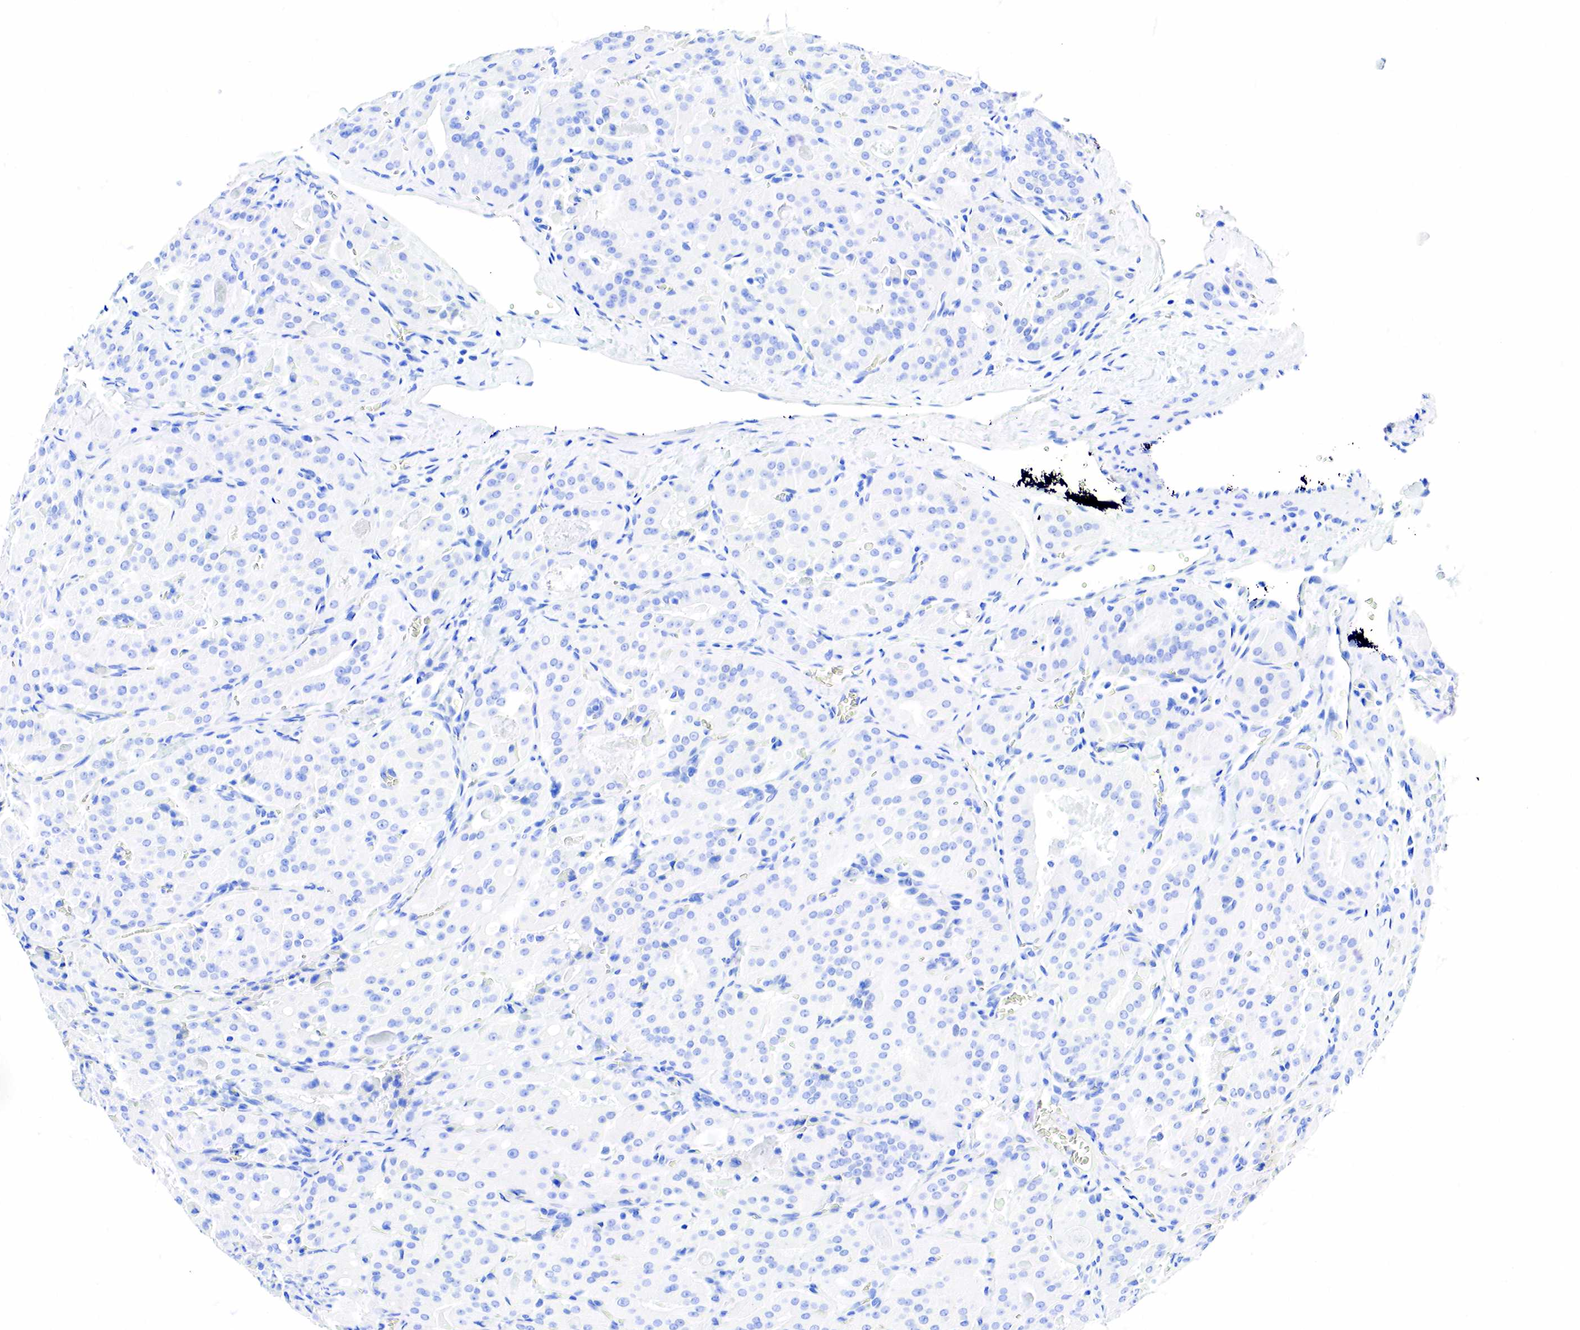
{"staining": {"intensity": "negative", "quantity": "none", "location": "none"}, "tissue": "thyroid cancer", "cell_type": "Tumor cells", "image_type": "cancer", "snomed": [{"axis": "morphology", "description": "Carcinoma, NOS"}, {"axis": "topography", "description": "Thyroid gland"}], "caption": "Protein analysis of thyroid cancer displays no significant staining in tumor cells.", "gene": "ESR1", "patient": {"sex": "male", "age": 76}}